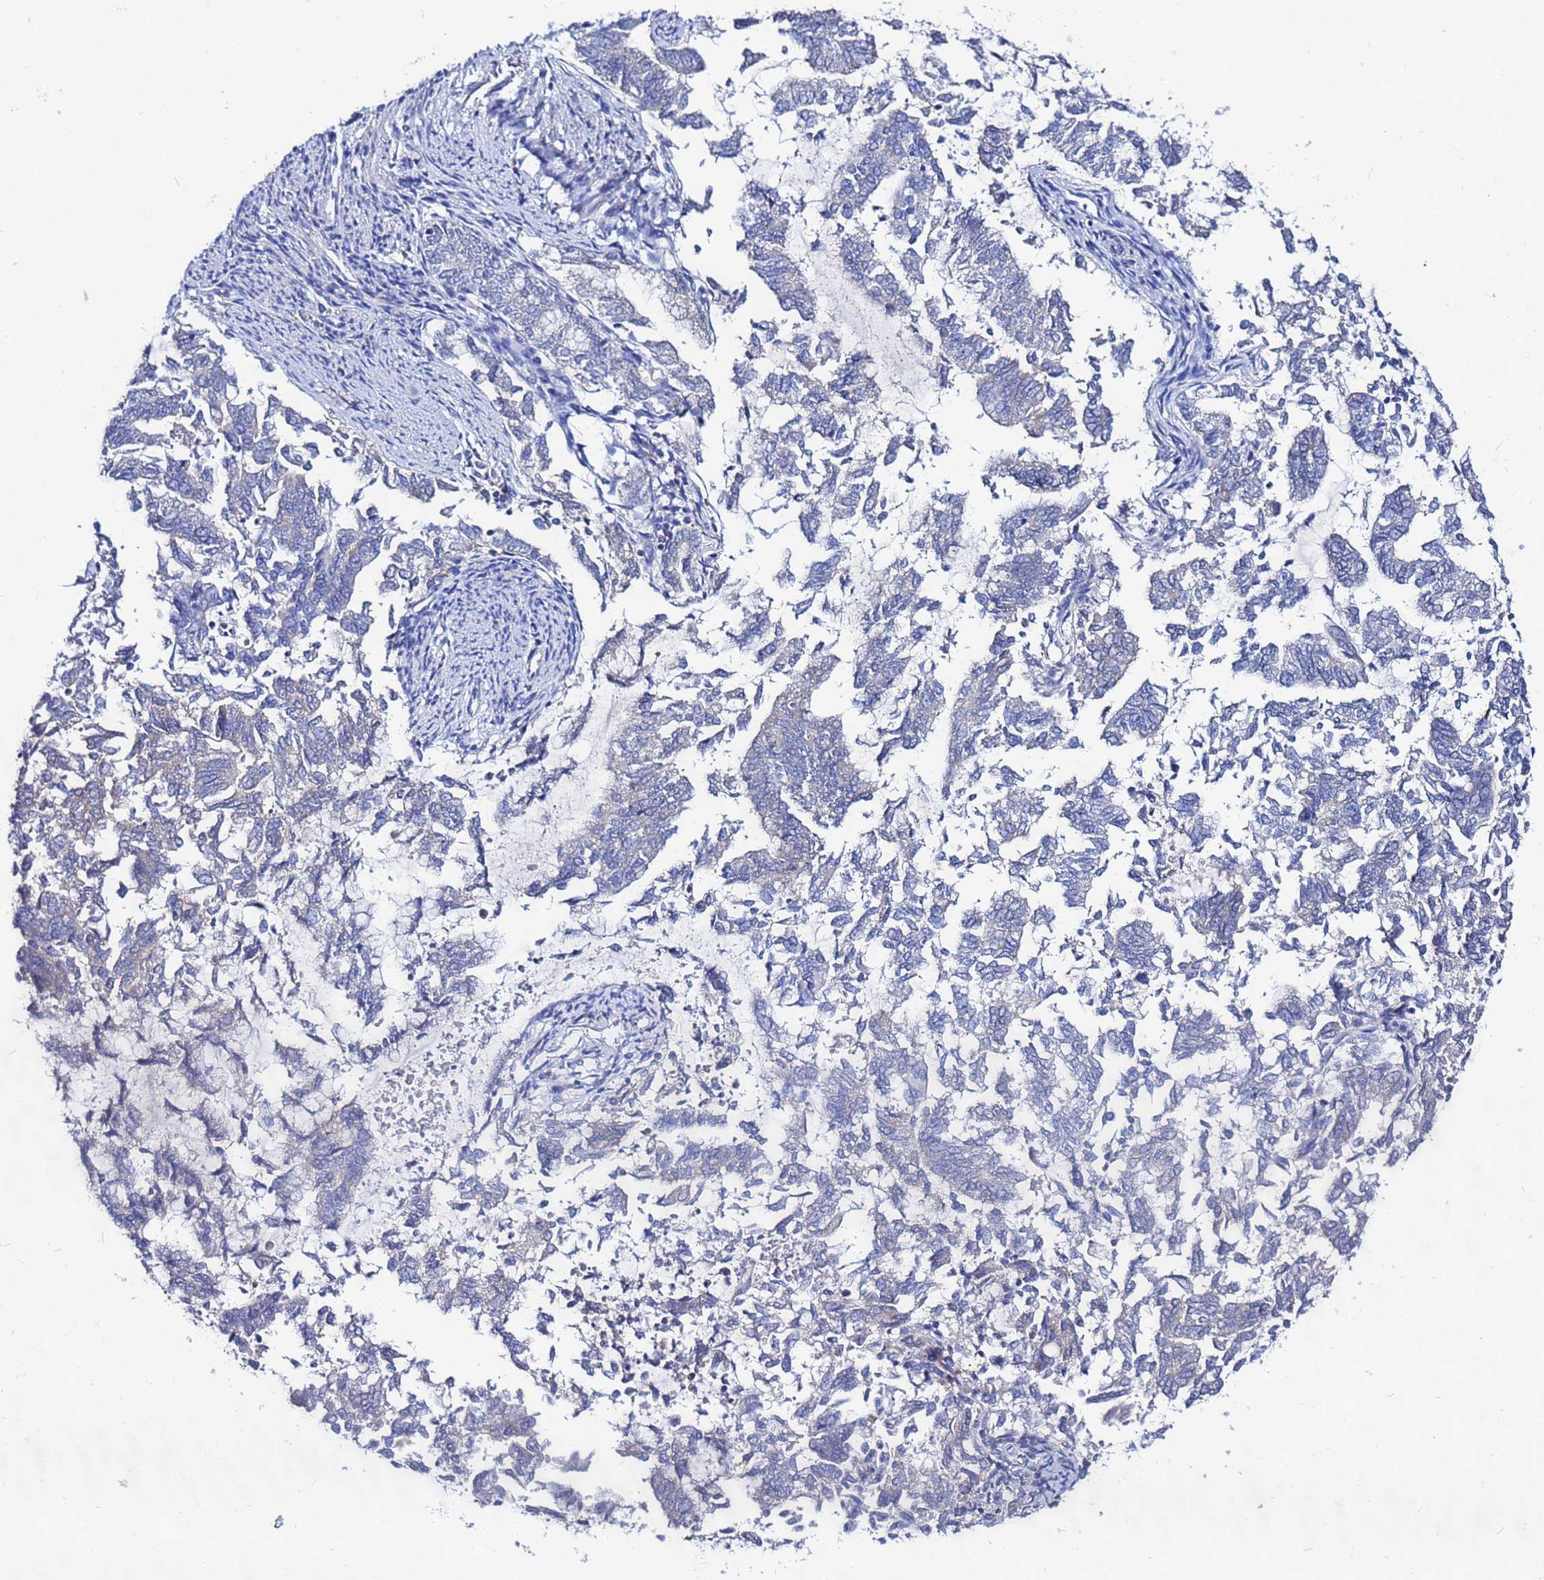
{"staining": {"intensity": "negative", "quantity": "none", "location": "none"}, "tissue": "endometrial cancer", "cell_type": "Tumor cells", "image_type": "cancer", "snomed": [{"axis": "morphology", "description": "Adenocarcinoma, NOS"}, {"axis": "topography", "description": "Endometrium"}], "caption": "Human endometrial cancer stained for a protein using immunohistochemistry (IHC) exhibits no expression in tumor cells.", "gene": "FAHD2A", "patient": {"sex": "female", "age": 79}}